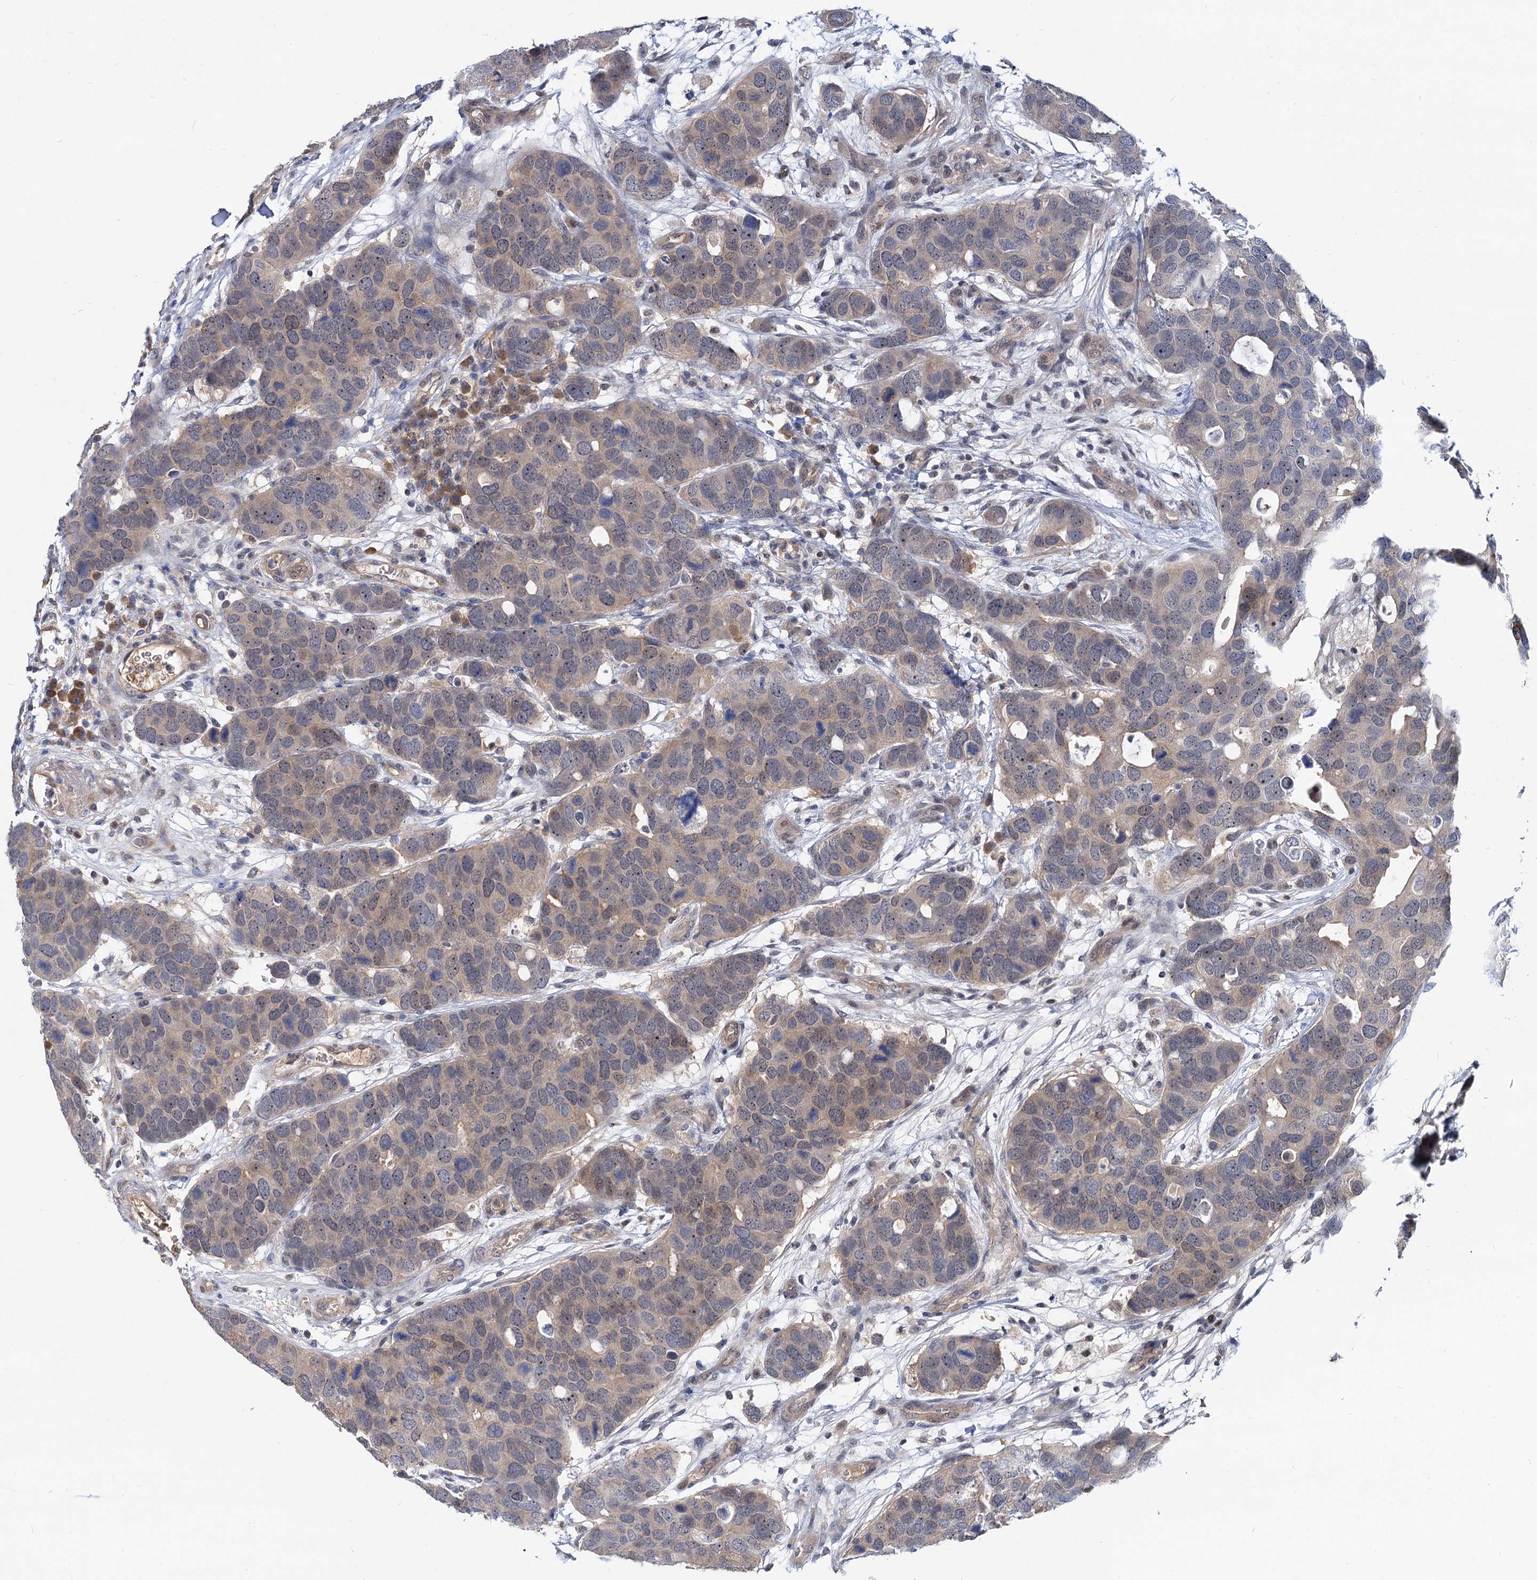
{"staining": {"intensity": "weak", "quantity": "25%-75%", "location": "cytoplasmic/membranous,nuclear"}, "tissue": "breast cancer", "cell_type": "Tumor cells", "image_type": "cancer", "snomed": [{"axis": "morphology", "description": "Duct carcinoma"}, {"axis": "topography", "description": "Breast"}], "caption": "Protein staining of infiltrating ductal carcinoma (breast) tissue demonstrates weak cytoplasmic/membranous and nuclear staining in about 25%-75% of tumor cells.", "gene": "SNX15", "patient": {"sex": "female", "age": 83}}